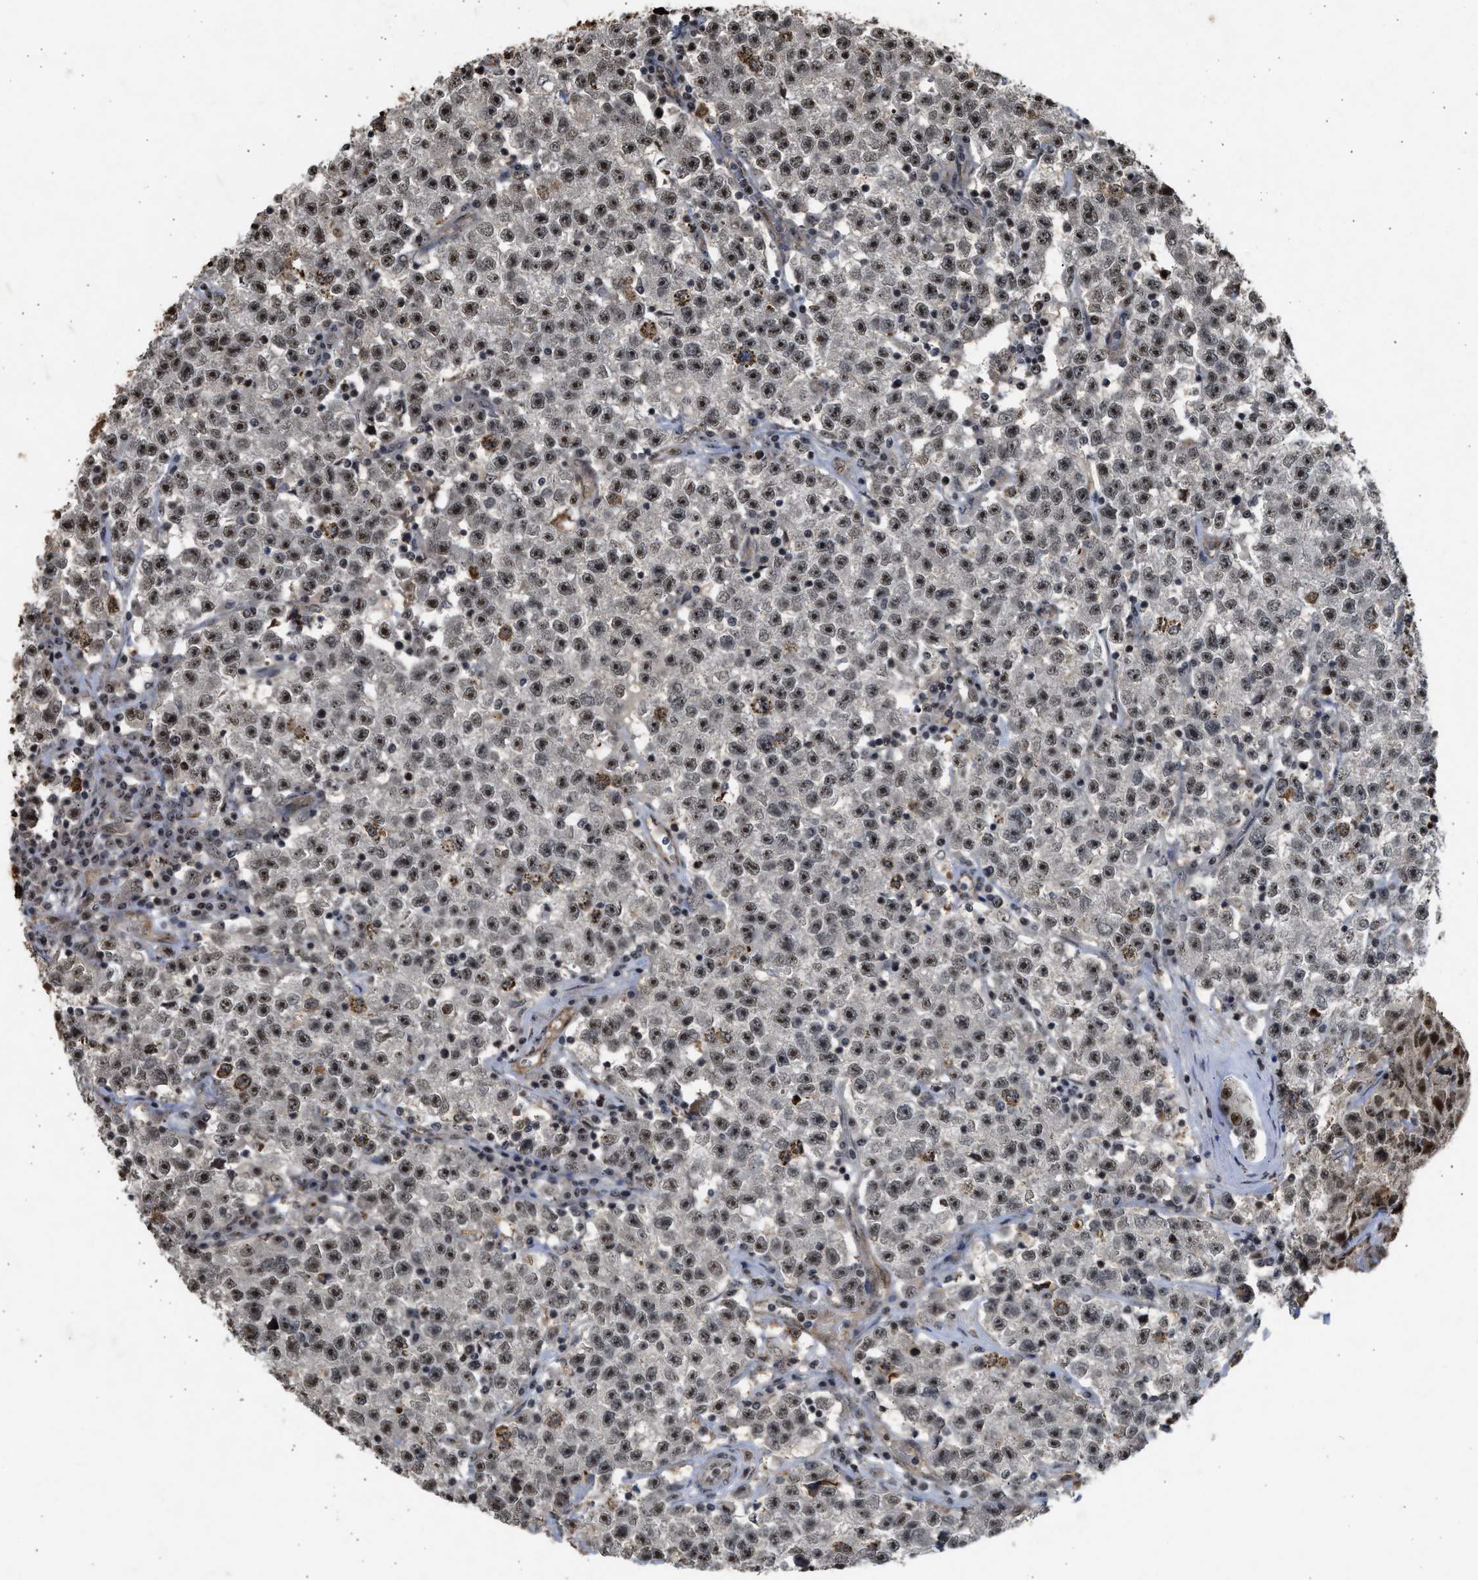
{"staining": {"intensity": "moderate", "quantity": ">75%", "location": "nuclear"}, "tissue": "testis cancer", "cell_type": "Tumor cells", "image_type": "cancer", "snomed": [{"axis": "morphology", "description": "Seminoma, NOS"}, {"axis": "topography", "description": "Testis"}], "caption": "Protein expression analysis of testis cancer displays moderate nuclear positivity in approximately >75% of tumor cells.", "gene": "TFDP2", "patient": {"sex": "male", "age": 22}}